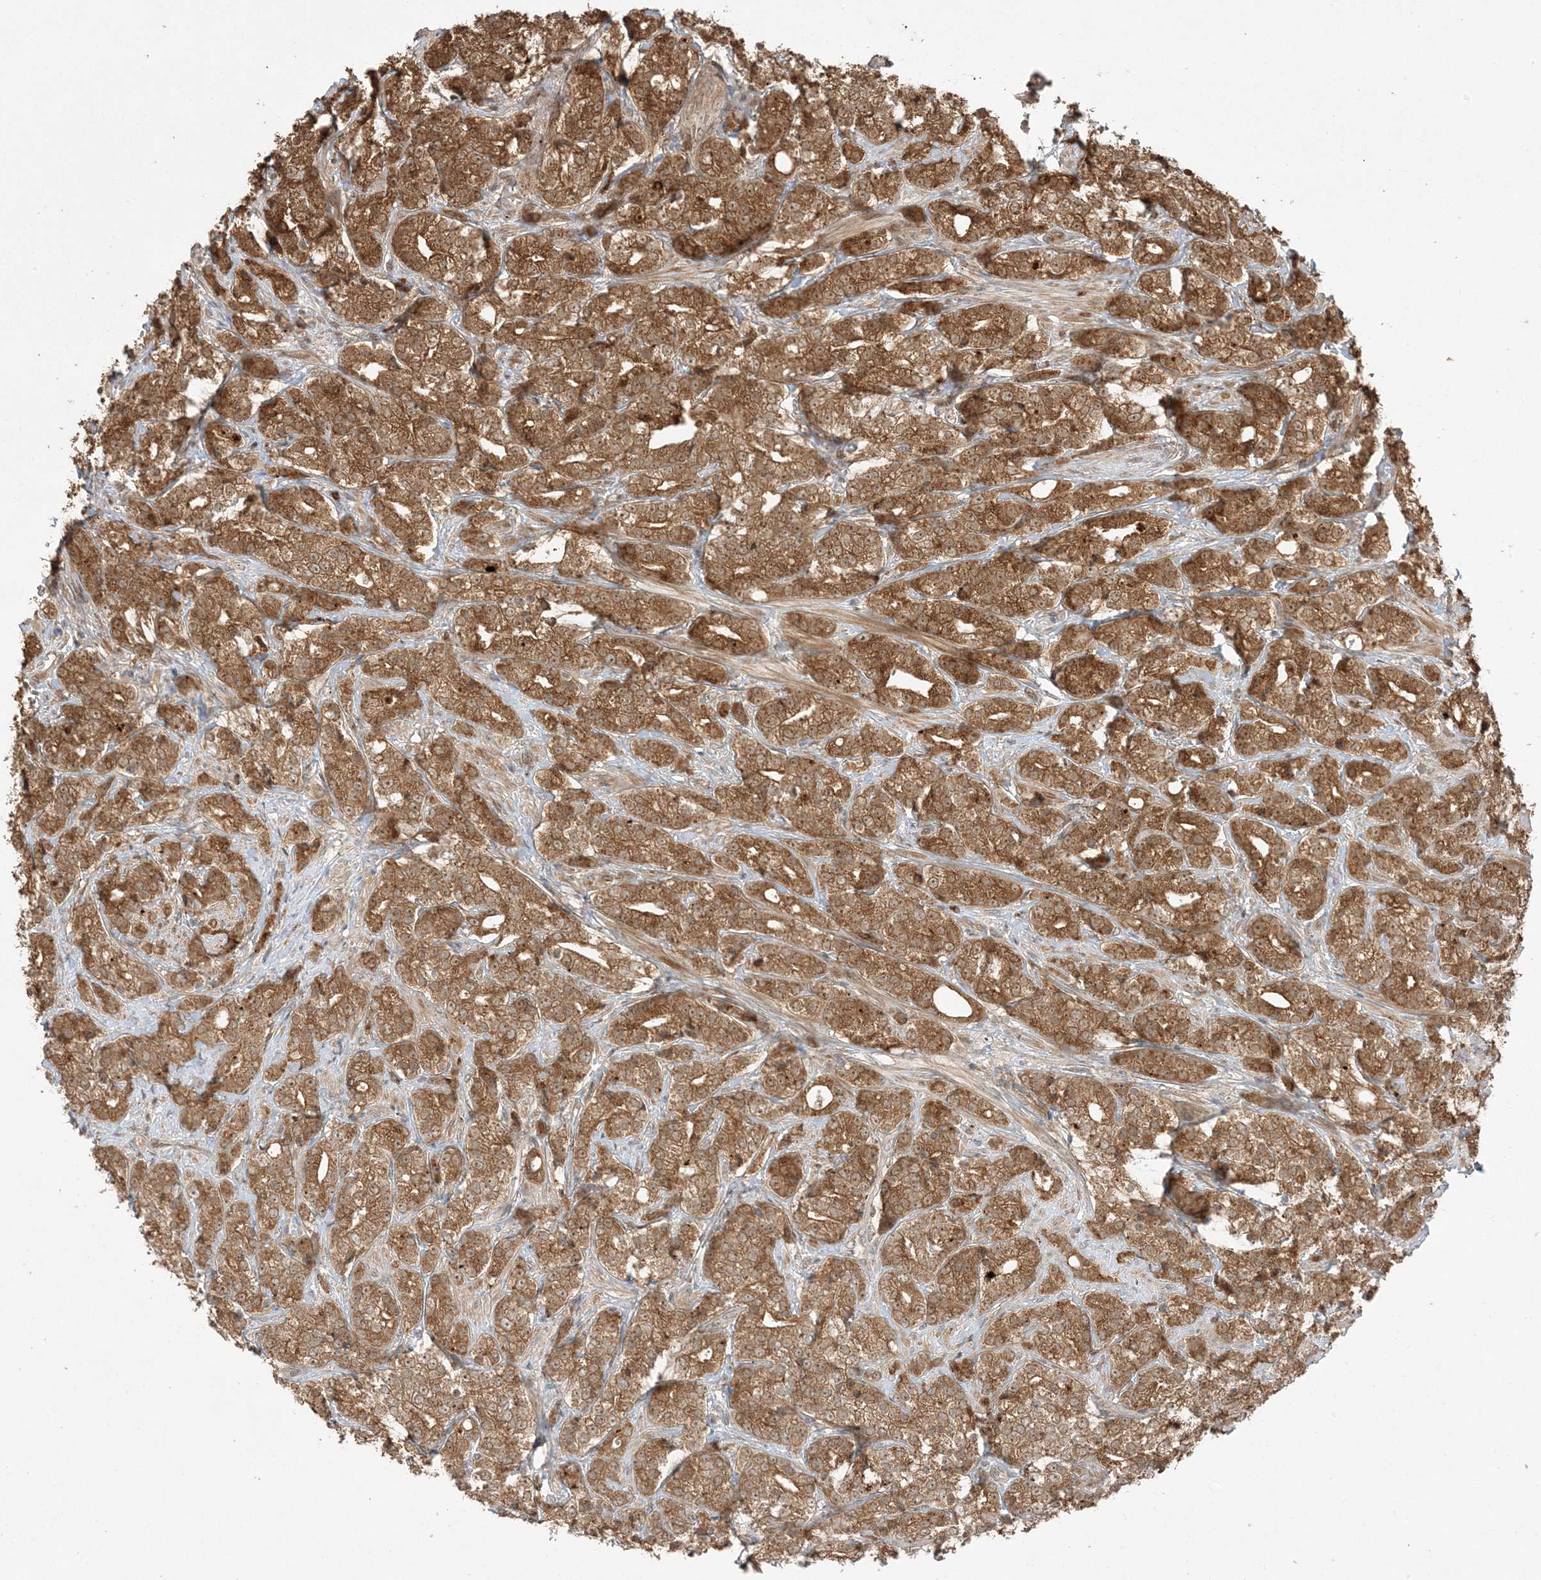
{"staining": {"intensity": "strong", "quantity": ">75%", "location": "cytoplasmic/membranous"}, "tissue": "prostate cancer", "cell_type": "Tumor cells", "image_type": "cancer", "snomed": [{"axis": "morphology", "description": "Adenocarcinoma, High grade"}, {"axis": "topography", "description": "Prostate"}], "caption": "Strong cytoplasmic/membranous protein positivity is identified in approximately >75% of tumor cells in prostate cancer.", "gene": "ZBTB41", "patient": {"sex": "male", "age": 69}}